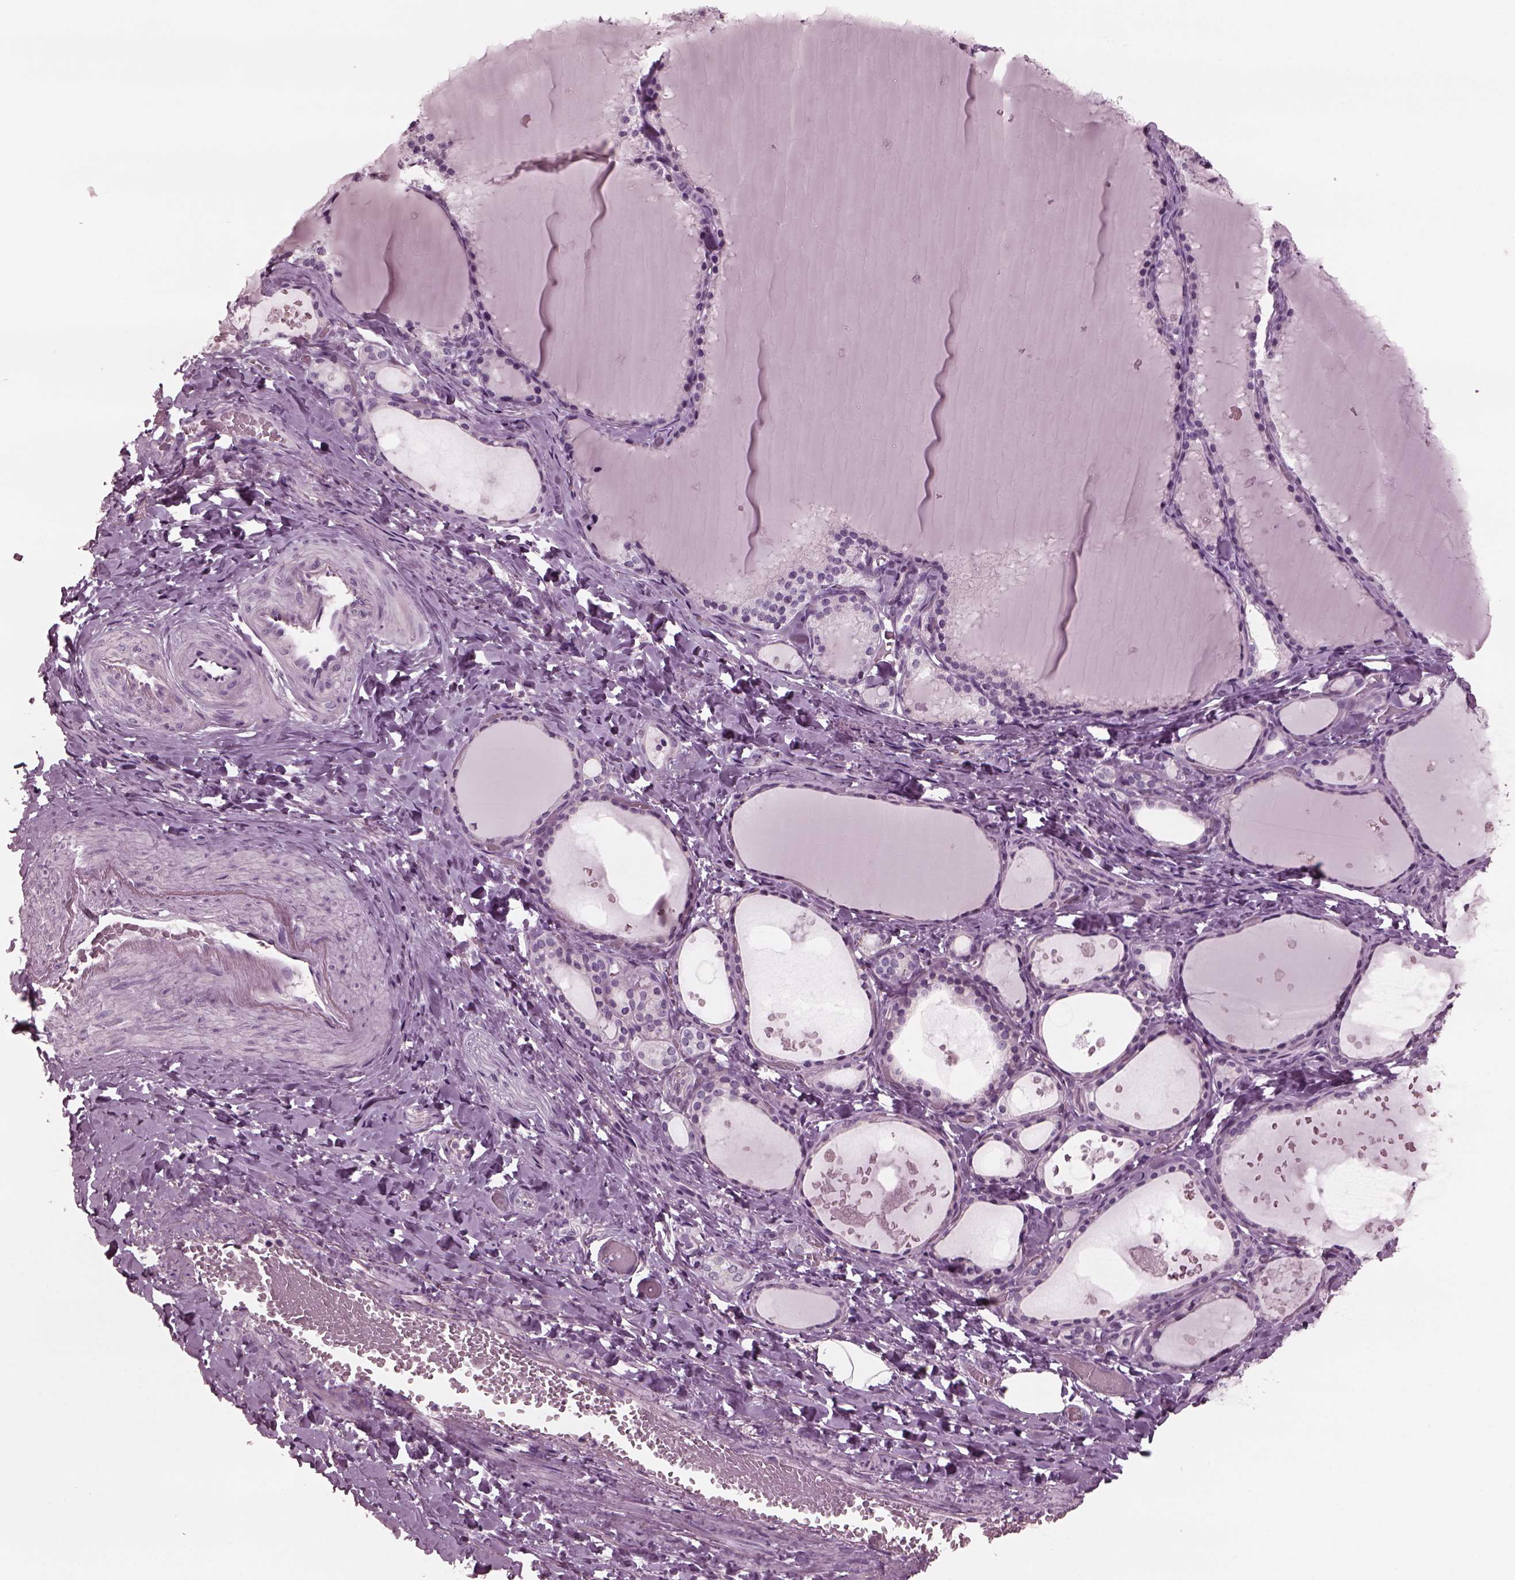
{"staining": {"intensity": "negative", "quantity": "none", "location": "none"}, "tissue": "thyroid gland", "cell_type": "Glandular cells", "image_type": "normal", "snomed": [{"axis": "morphology", "description": "Normal tissue, NOS"}, {"axis": "topography", "description": "Thyroid gland"}], "caption": "Immunohistochemistry histopathology image of normal thyroid gland: thyroid gland stained with DAB (3,3'-diaminobenzidine) exhibits no significant protein expression in glandular cells. (Brightfield microscopy of DAB (3,3'-diaminobenzidine) immunohistochemistry (IHC) at high magnification).", "gene": "YY2", "patient": {"sex": "female", "age": 56}}